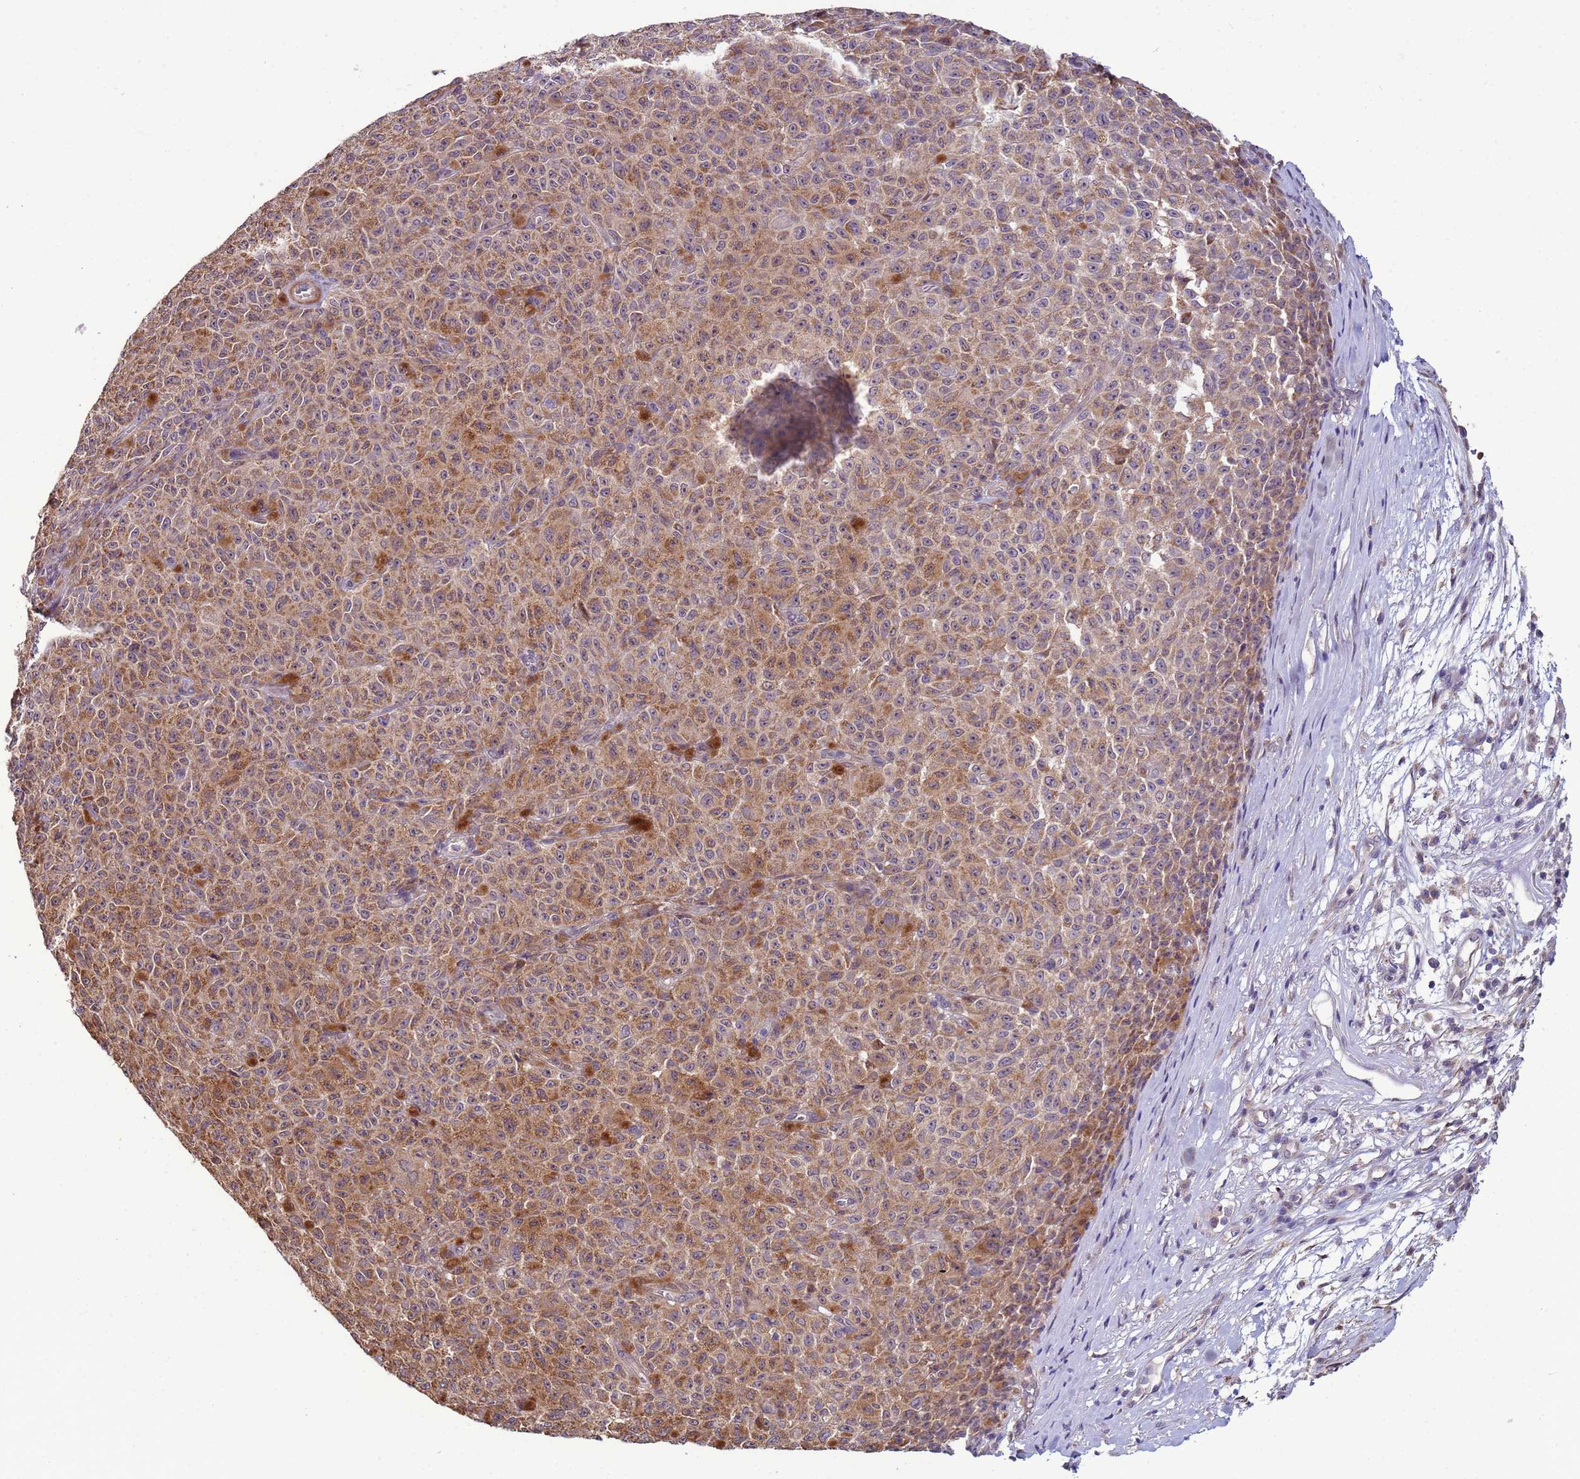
{"staining": {"intensity": "moderate", "quantity": ">75%", "location": "cytoplasmic/membranous"}, "tissue": "melanoma", "cell_type": "Tumor cells", "image_type": "cancer", "snomed": [{"axis": "morphology", "description": "Malignant melanoma, NOS"}, {"axis": "topography", "description": "Skin"}], "caption": "Tumor cells display medium levels of moderate cytoplasmic/membranous positivity in about >75% of cells in malignant melanoma.", "gene": "CLHC1", "patient": {"sex": "female", "age": 82}}